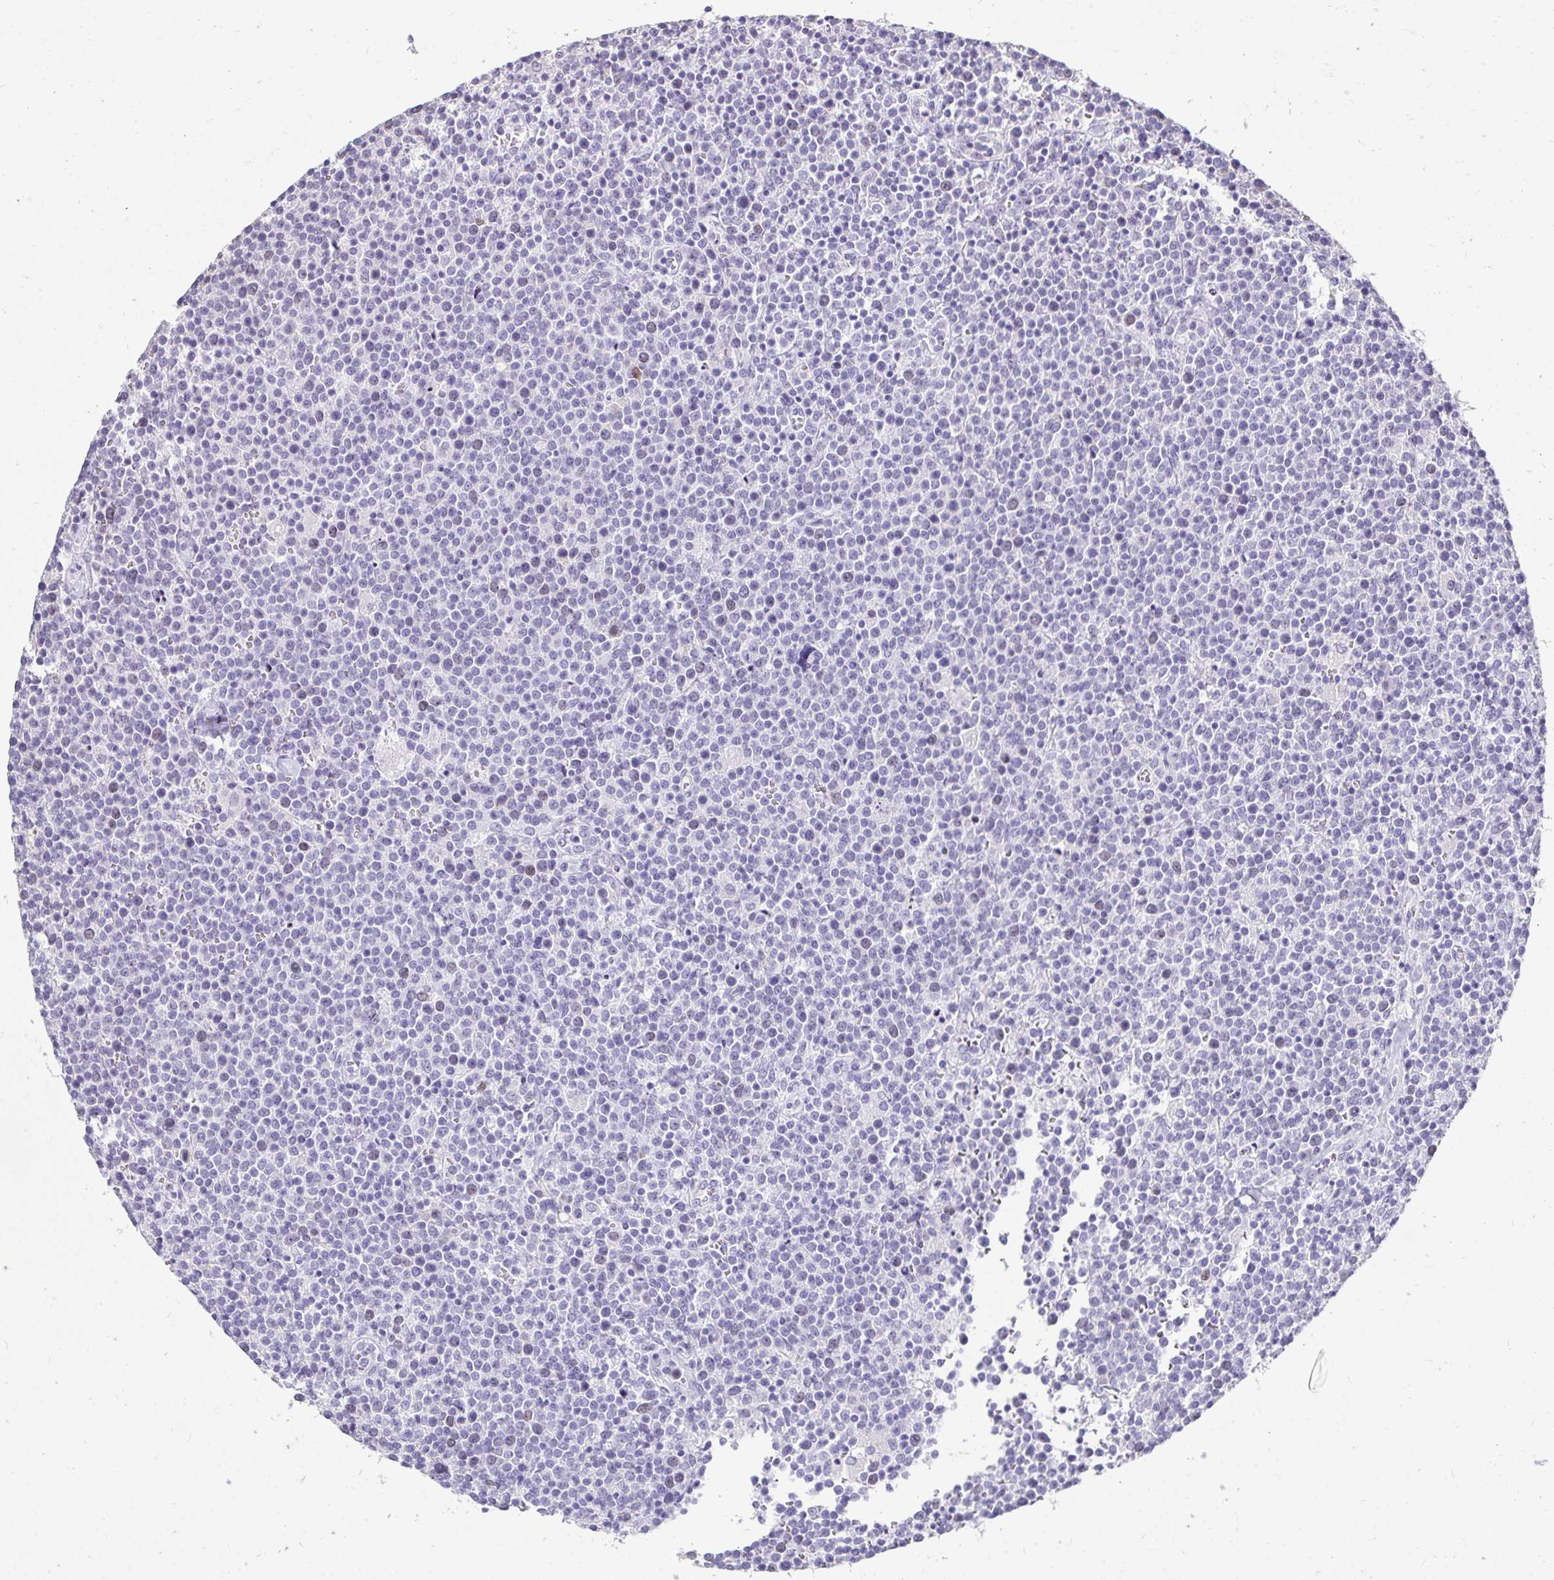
{"staining": {"intensity": "negative", "quantity": "none", "location": "none"}, "tissue": "lymphoma", "cell_type": "Tumor cells", "image_type": "cancer", "snomed": [{"axis": "morphology", "description": "Malignant lymphoma, non-Hodgkin's type, High grade"}, {"axis": "topography", "description": "Lymph node"}], "caption": "This image is of lymphoma stained with IHC to label a protein in brown with the nuclei are counter-stained blue. There is no staining in tumor cells.", "gene": "ANLN", "patient": {"sex": "male", "age": 61}}